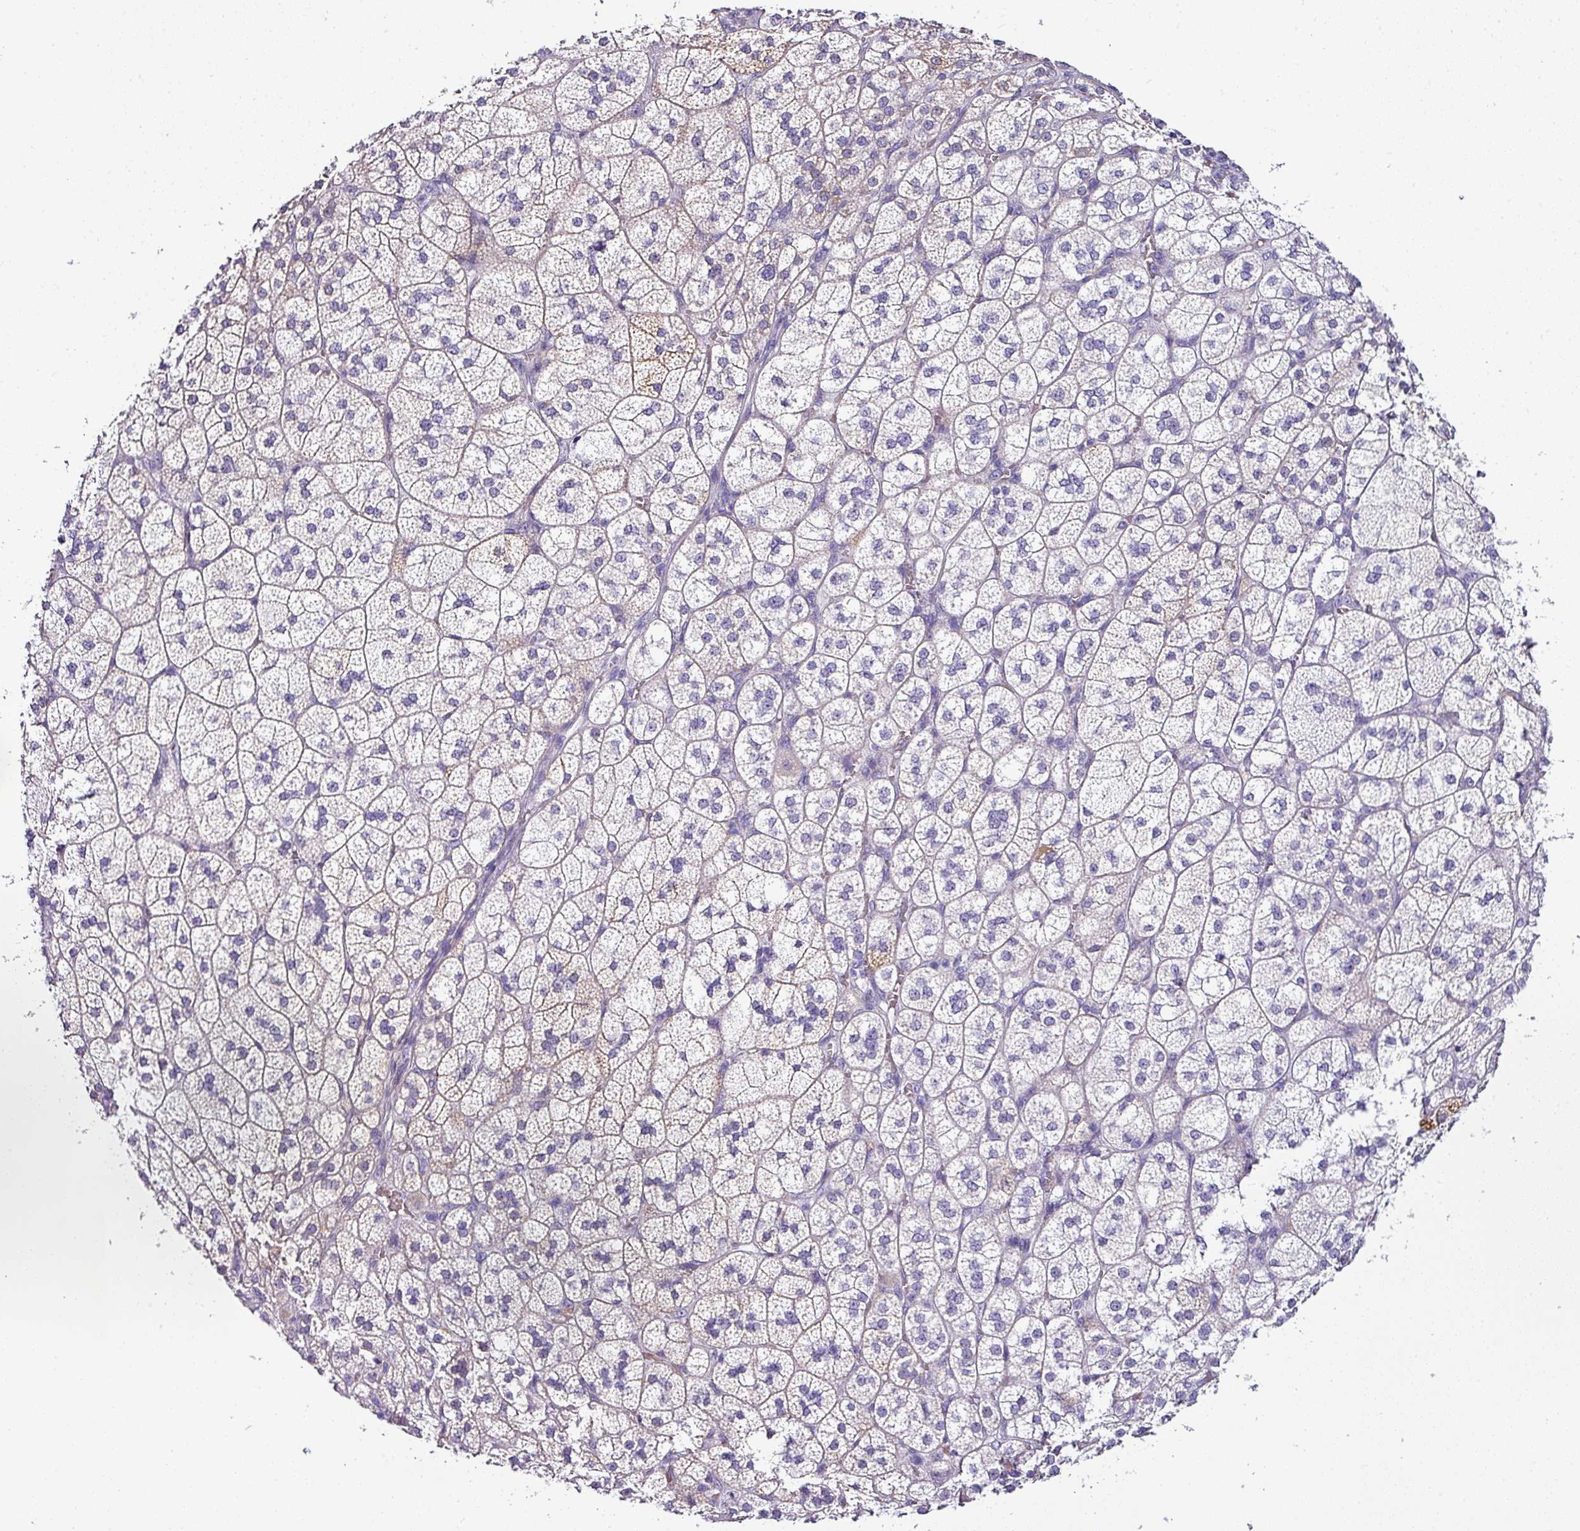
{"staining": {"intensity": "moderate", "quantity": "<25%", "location": "cytoplasmic/membranous"}, "tissue": "adrenal gland", "cell_type": "Glandular cells", "image_type": "normal", "snomed": [{"axis": "morphology", "description": "Normal tissue, NOS"}, {"axis": "topography", "description": "Adrenal gland"}], "caption": "Protein expression analysis of benign adrenal gland exhibits moderate cytoplasmic/membranous positivity in about <25% of glandular cells.", "gene": "NAPSA", "patient": {"sex": "female", "age": 60}}